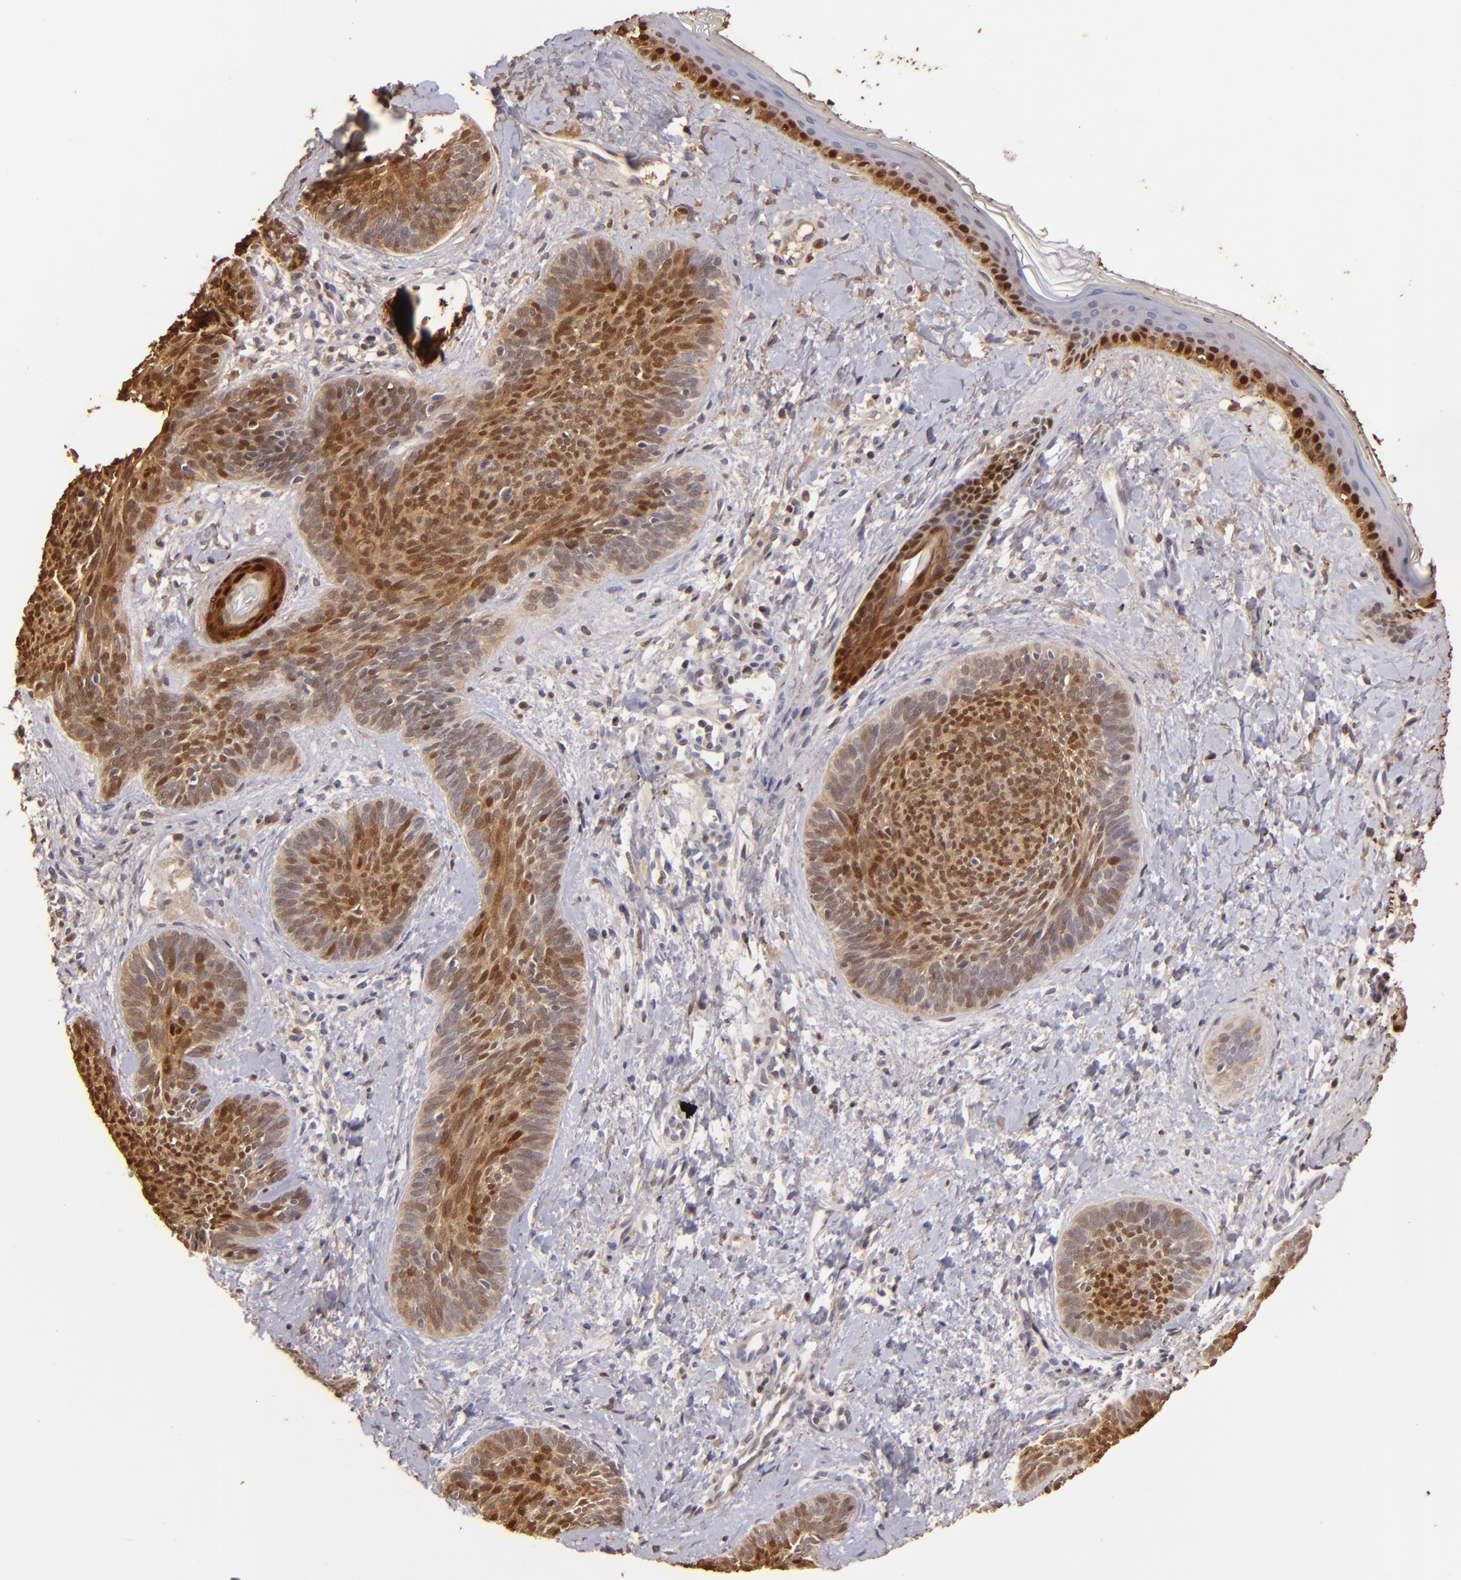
{"staining": {"intensity": "moderate", "quantity": ">75%", "location": "cytoplasmic/membranous,nuclear"}, "tissue": "skin cancer", "cell_type": "Tumor cells", "image_type": "cancer", "snomed": [{"axis": "morphology", "description": "Basal cell carcinoma"}, {"axis": "topography", "description": "Skin"}], "caption": "Protein staining shows moderate cytoplasmic/membranous and nuclear expression in approximately >75% of tumor cells in skin basal cell carcinoma.", "gene": "S100A2", "patient": {"sex": "female", "age": 81}}